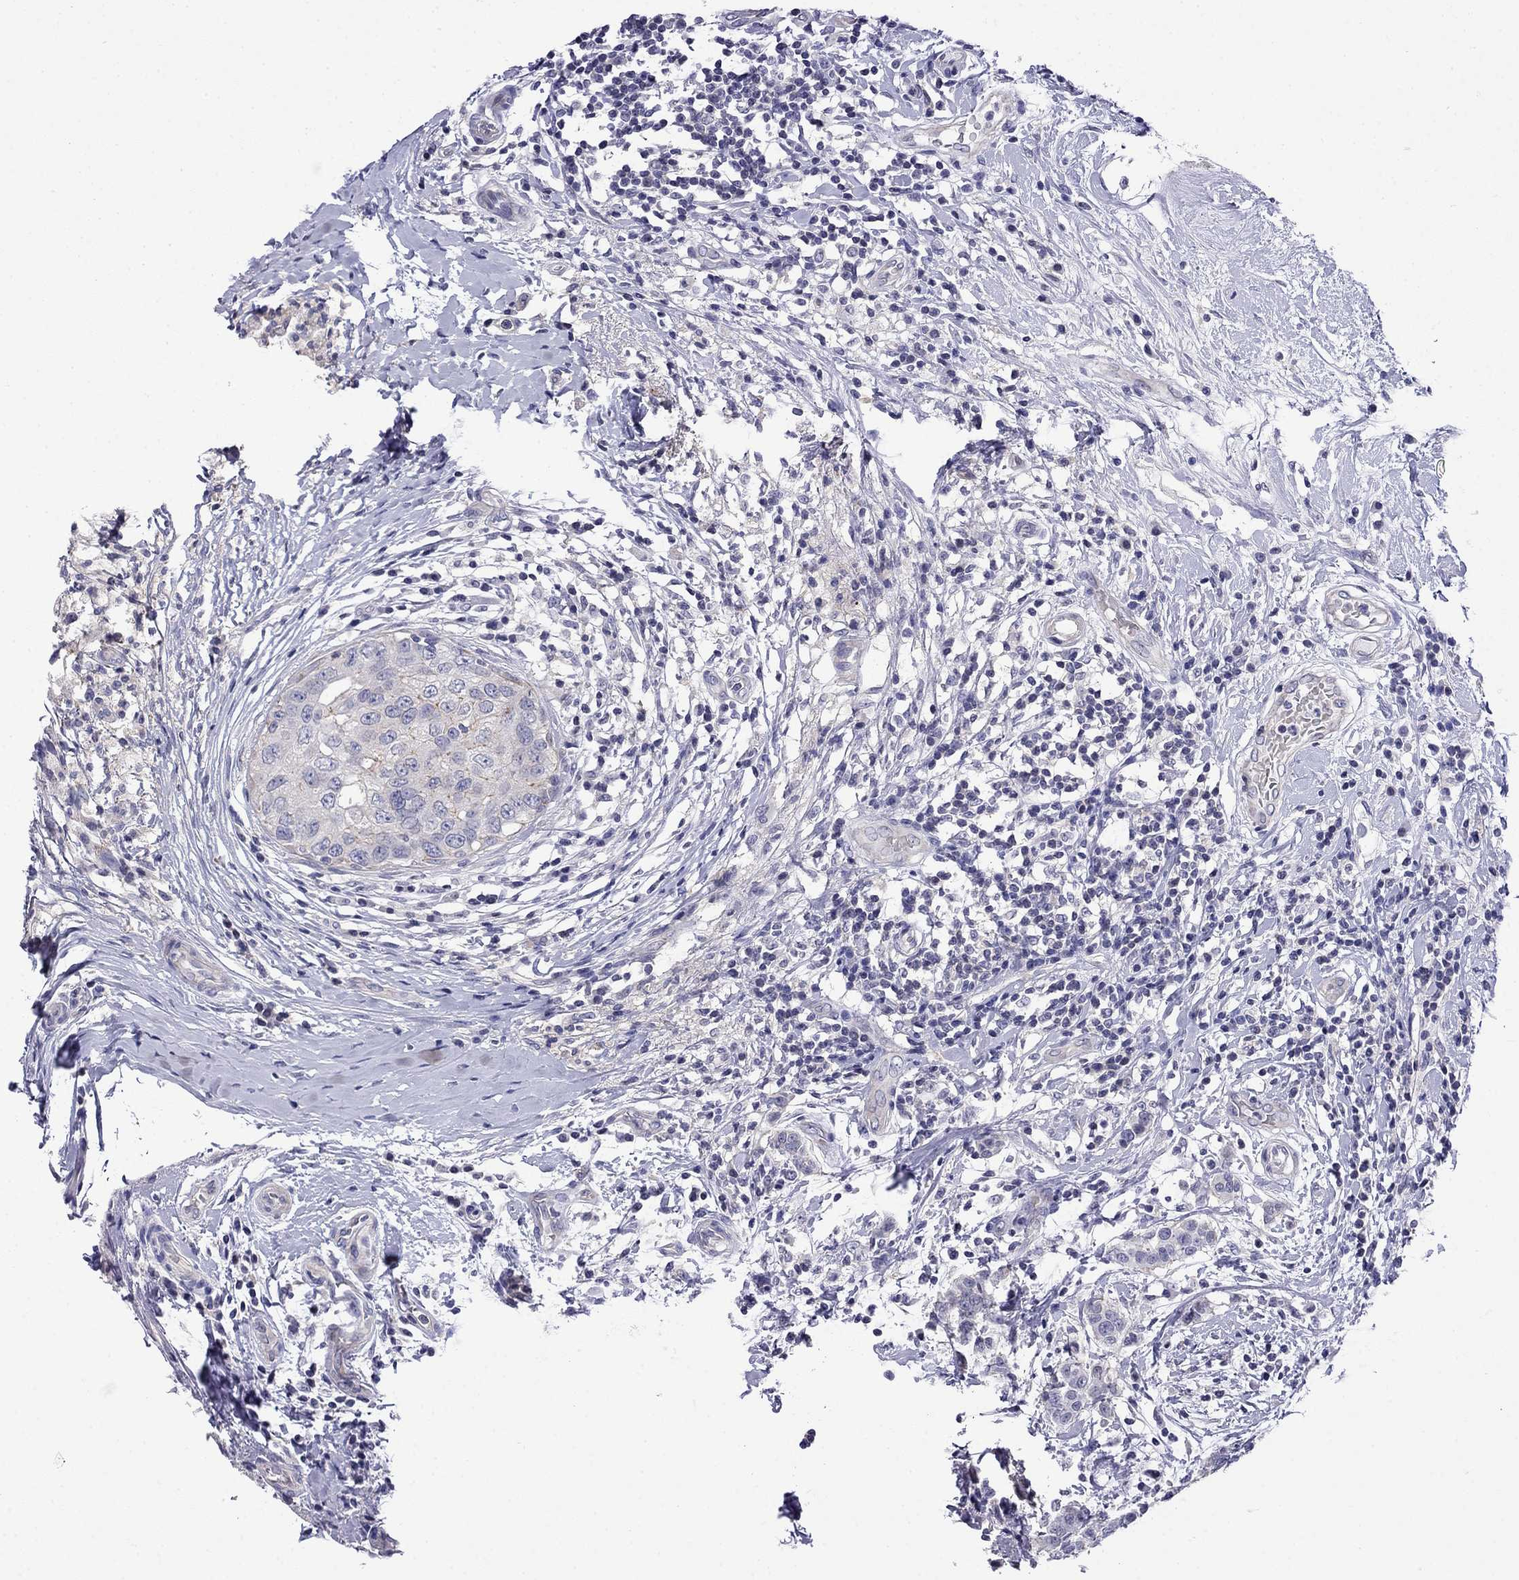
{"staining": {"intensity": "weak", "quantity": "<25%", "location": "cytoplasmic/membranous"}, "tissue": "breast cancer", "cell_type": "Tumor cells", "image_type": "cancer", "snomed": [{"axis": "morphology", "description": "Duct carcinoma"}, {"axis": "topography", "description": "Breast"}], "caption": "A micrograph of human breast cancer (invasive ductal carcinoma) is negative for staining in tumor cells.", "gene": "PRR18", "patient": {"sex": "female", "age": 27}}